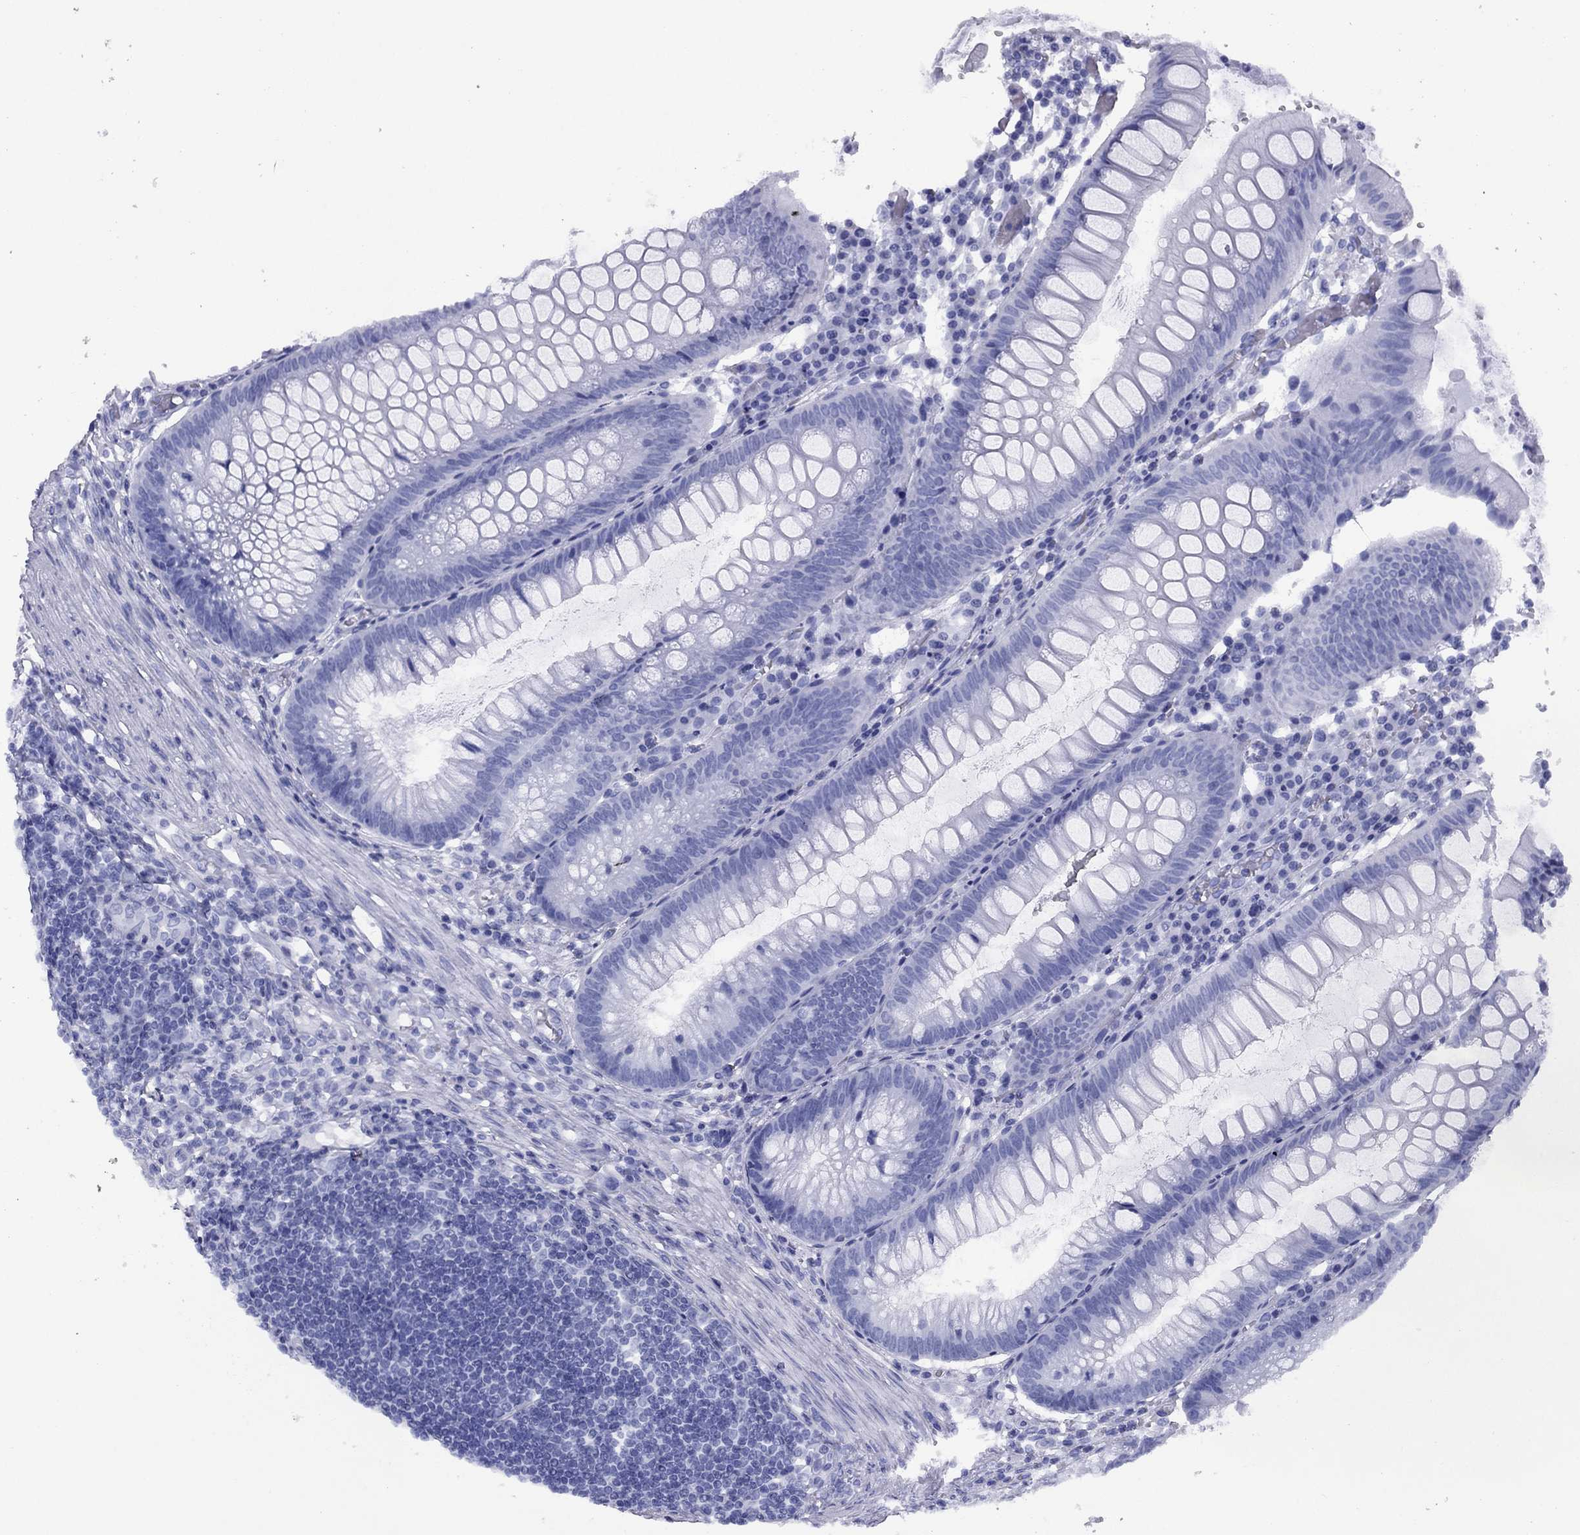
{"staining": {"intensity": "negative", "quantity": "none", "location": "none"}, "tissue": "appendix", "cell_type": "Glandular cells", "image_type": "normal", "snomed": [{"axis": "morphology", "description": "Normal tissue, NOS"}, {"axis": "morphology", "description": "Inflammation, NOS"}, {"axis": "topography", "description": "Appendix"}], "caption": "The image demonstrates no significant expression in glandular cells of appendix. The staining was performed using DAB to visualize the protein expression in brown, while the nuclei were stained in blue with hematoxylin (Magnification: 20x).", "gene": "HAO1", "patient": {"sex": "male", "age": 16}}